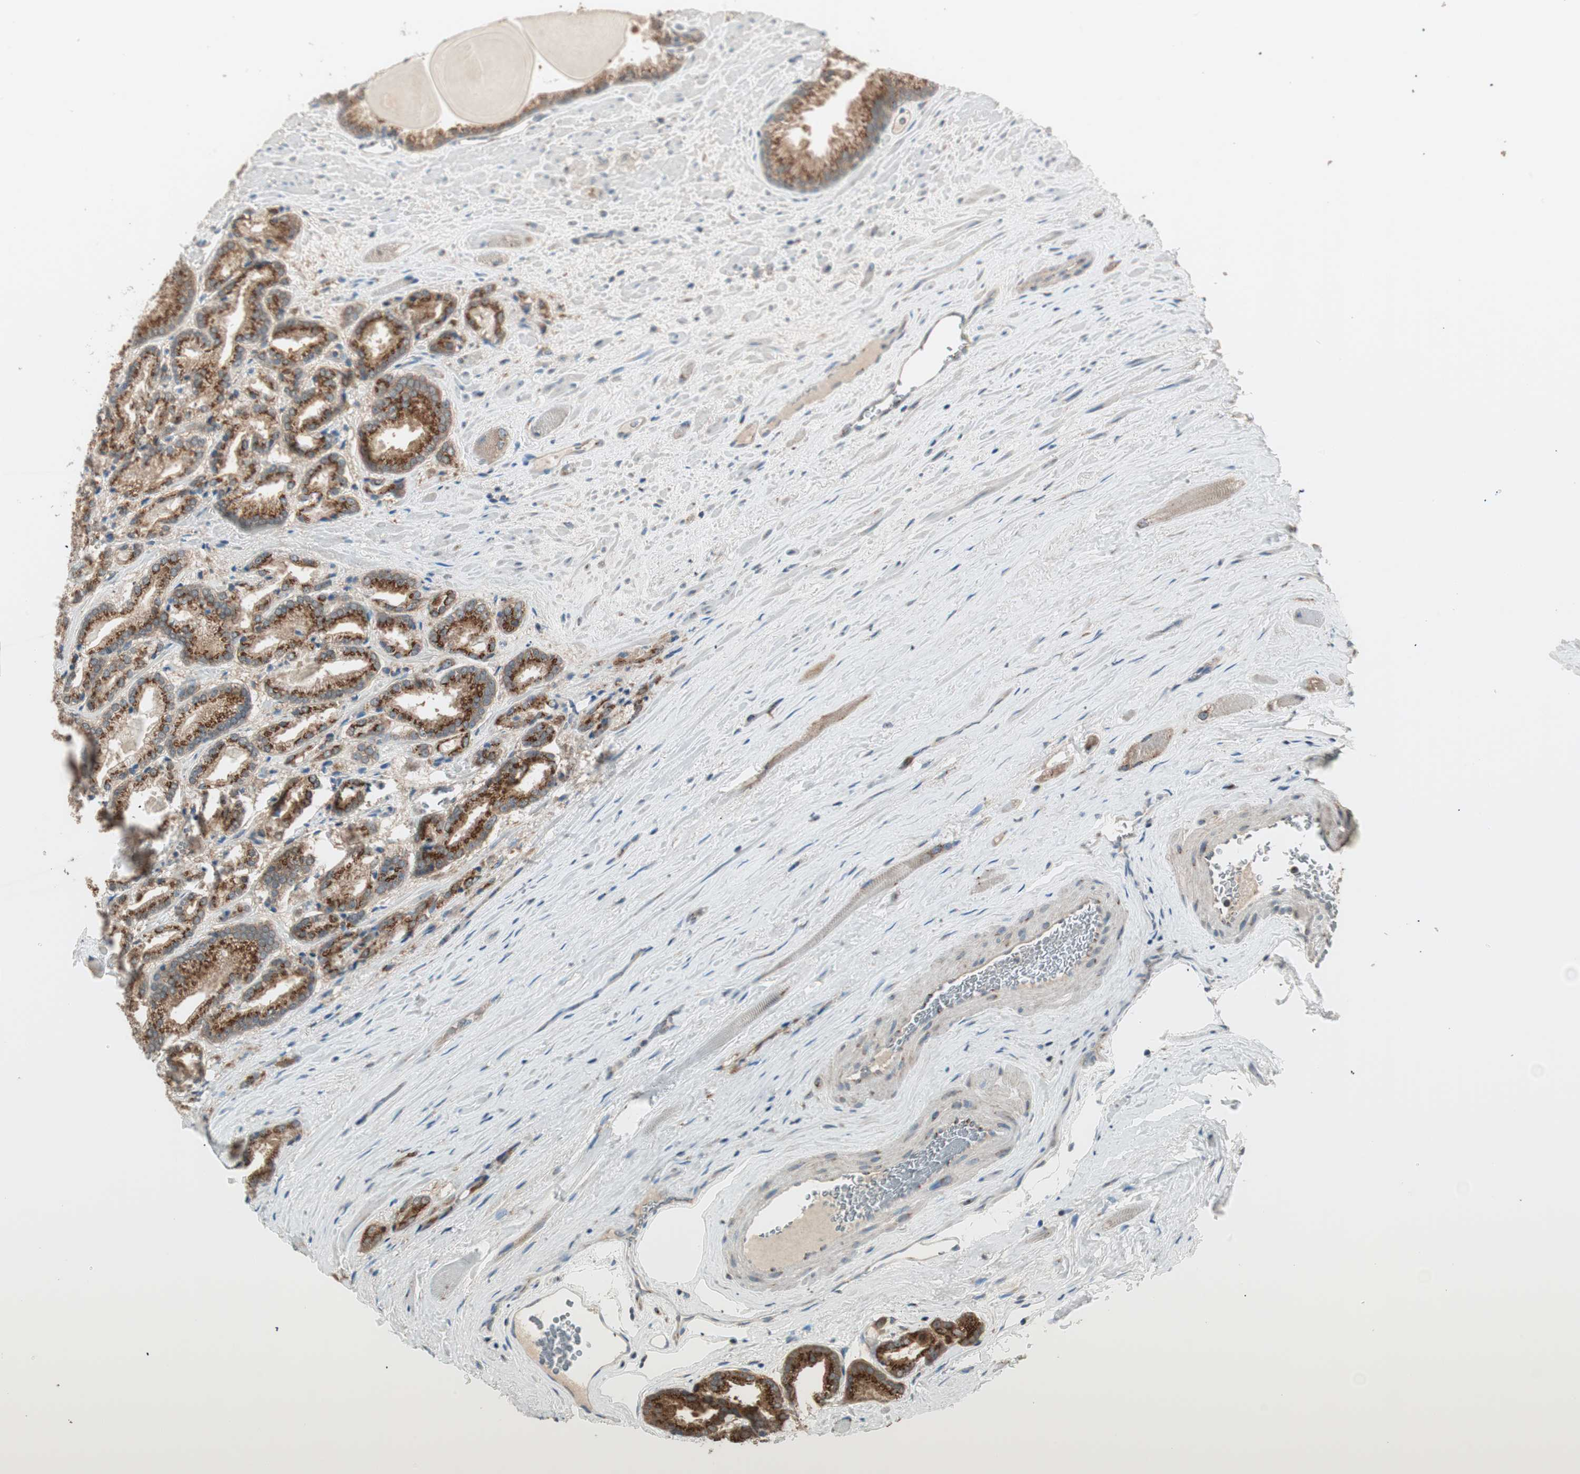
{"staining": {"intensity": "strong", "quantity": ">75%", "location": "cytoplasmic/membranous"}, "tissue": "prostate cancer", "cell_type": "Tumor cells", "image_type": "cancer", "snomed": [{"axis": "morphology", "description": "Adenocarcinoma, Low grade"}, {"axis": "topography", "description": "Prostate"}], "caption": "Approximately >75% of tumor cells in human prostate low-grade adenocarcinoma show strong cytoplasmic/membranous protein positivity as visualized by brown immunohistochemical staining.", "gene": "SEC16A", "patient": {"sex": "male", "age": 59}}